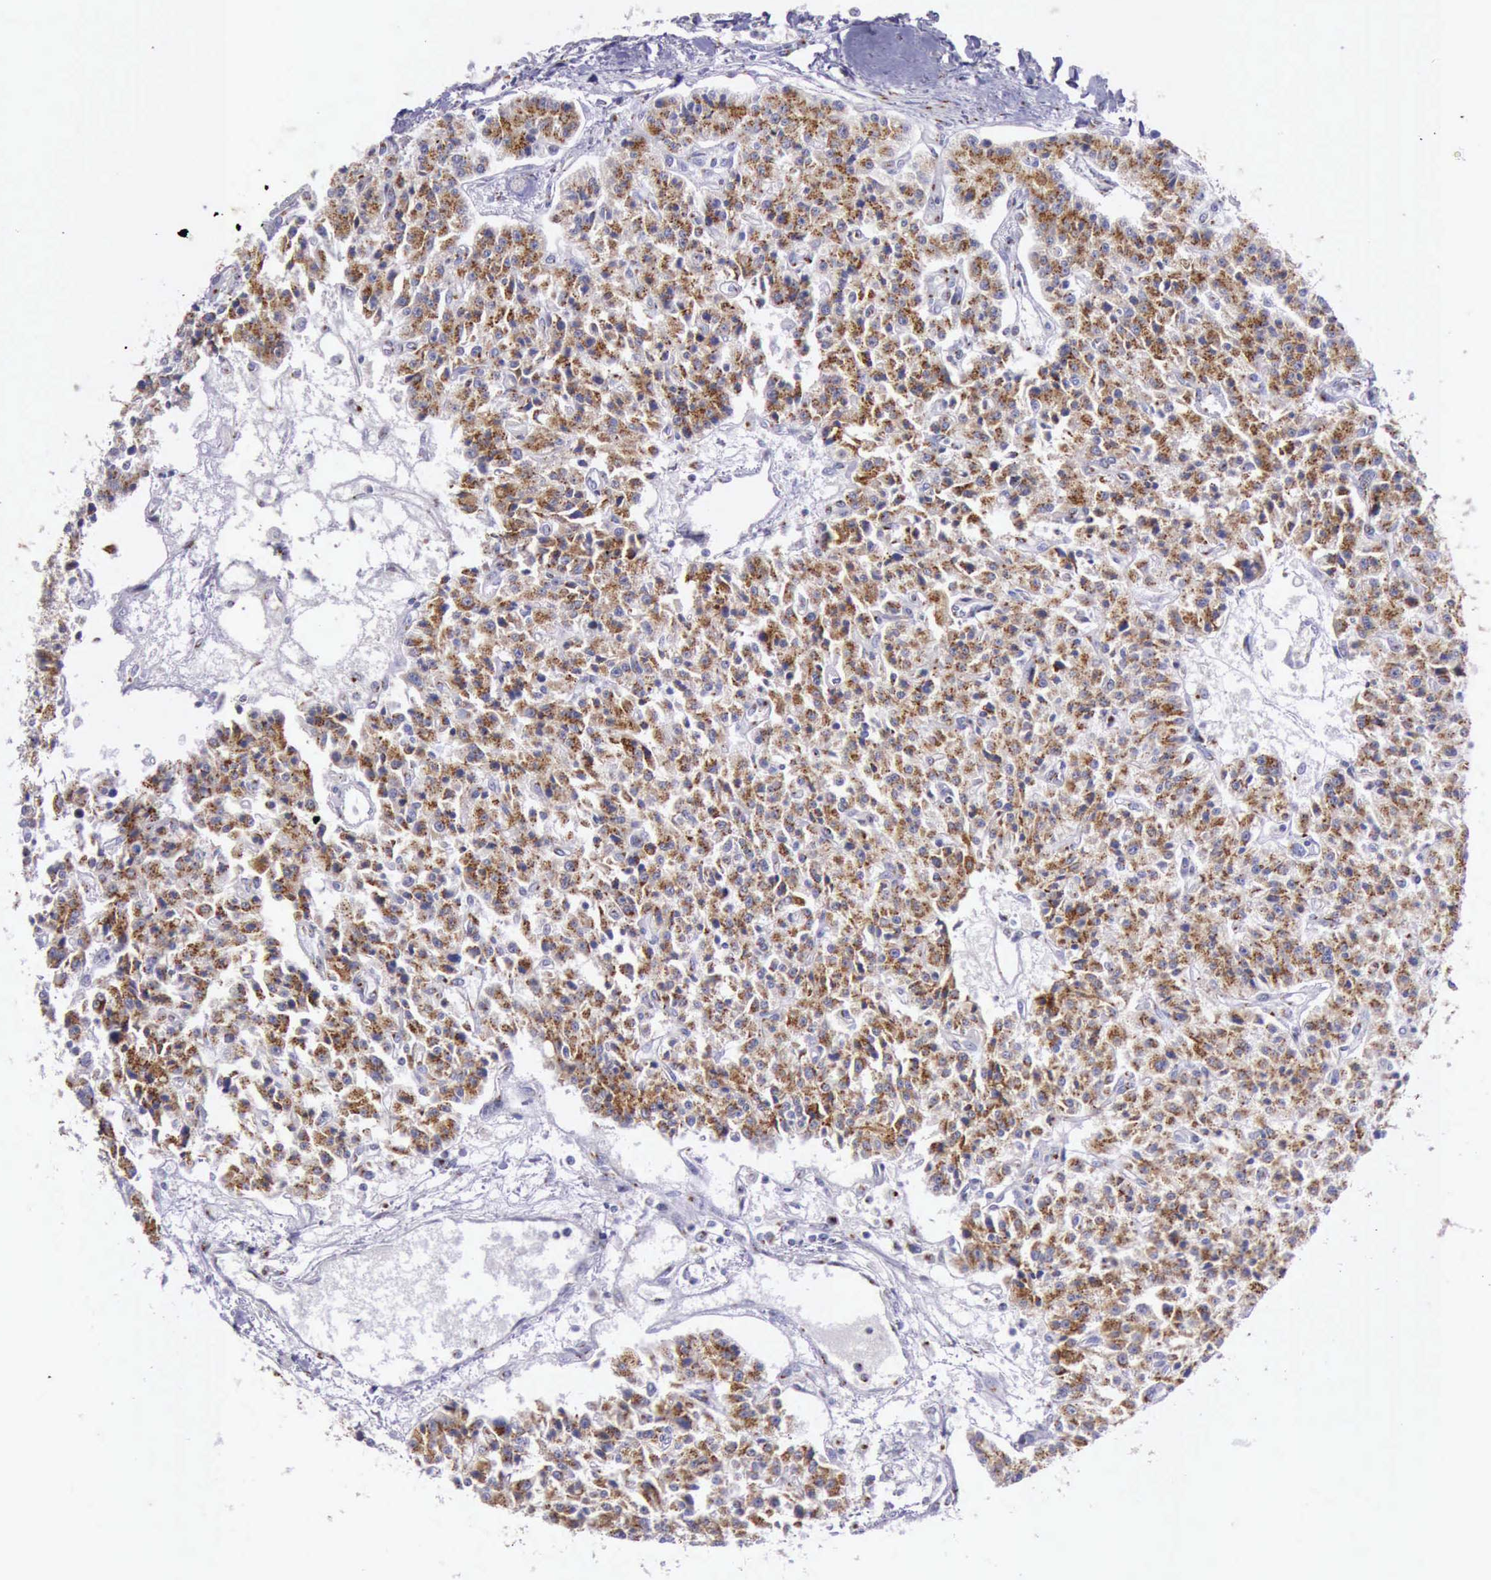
{"staining": {"intensity": "strong", "quantity": ">75%", "location": "cytoplasmic/membranous"}, "tissue": "carcinoid", "cell_type": "Tumor cells", "image_type": "cancer", "snomed": [{"axis": "morphology", "description": "Carcinoid, malignant, NOS"}, {"axis": "topography", "description": "Stomach"}], "caption": "Immunohistochemical staining of human carcinoid (malignant) displays high levels of strong cytoplasmic/membranous protein expression in approximately >75% of tumor cells.", "gene": "GOLGA5", "patient": {"sex": "female", "age": 76}}